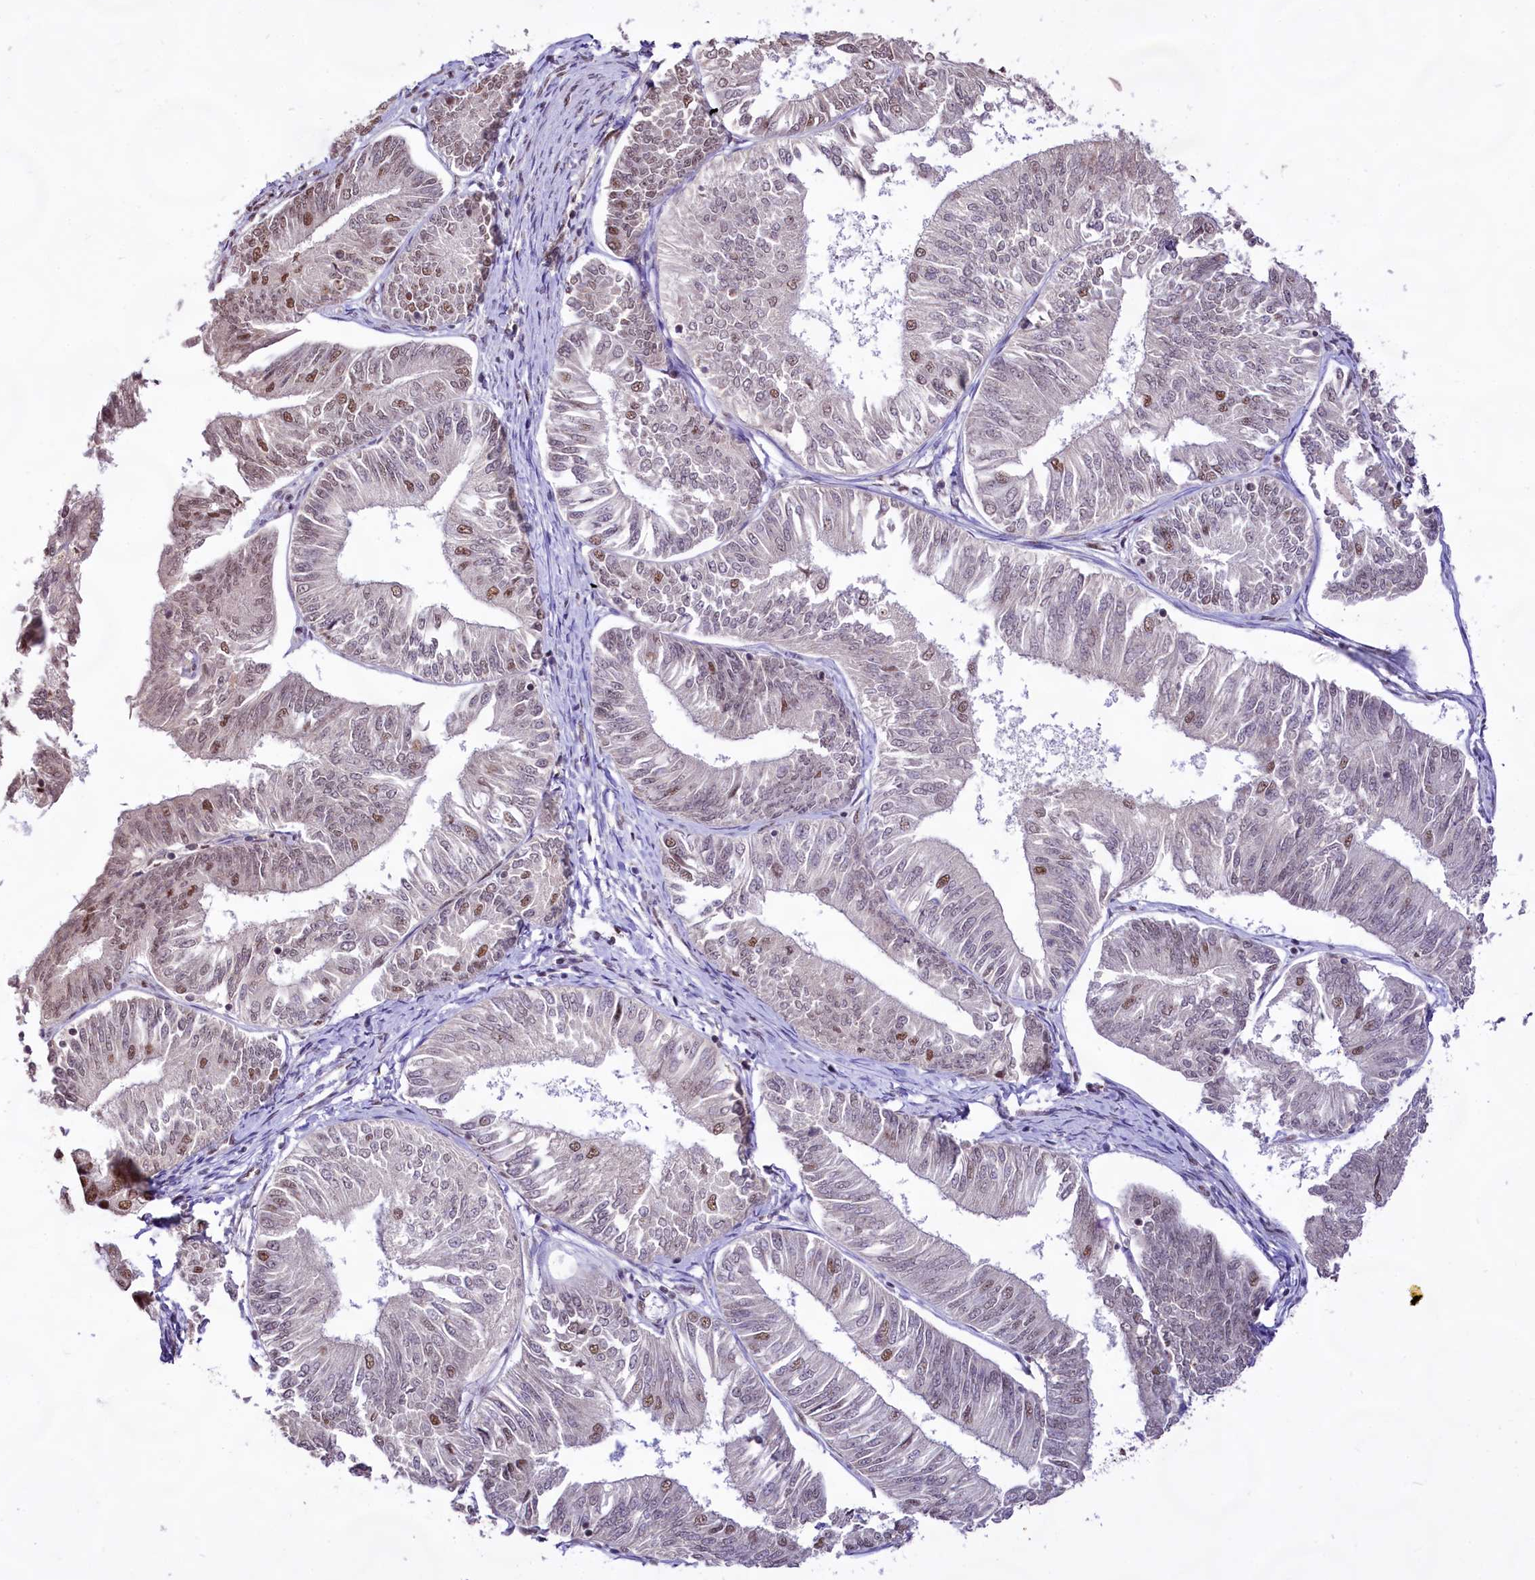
{"staining": {"intensity": "moderate", "quantity": "25%-75%", "location": "nuclear"}, "tissue": "endometrial cancer", "cell_type": "Tumor cells", "image_type": "cancer", "snomed": [{"axis": "morphology", "description": "Adenocarcinoma, NOS"}, {"axis": "topography", "description": "Endometrium"}], "caption": "Immunohistochemistry histopathology image of neoplastic tissue: endometrial adenocarcinoma stained using IHC shows medium levels of moderate protein expression localized specifically in the nuclear of tumor cells, appearing as a nuclear brown color.", "gene": "HIRA", "patient": {"sex": "female", "age": 58}}